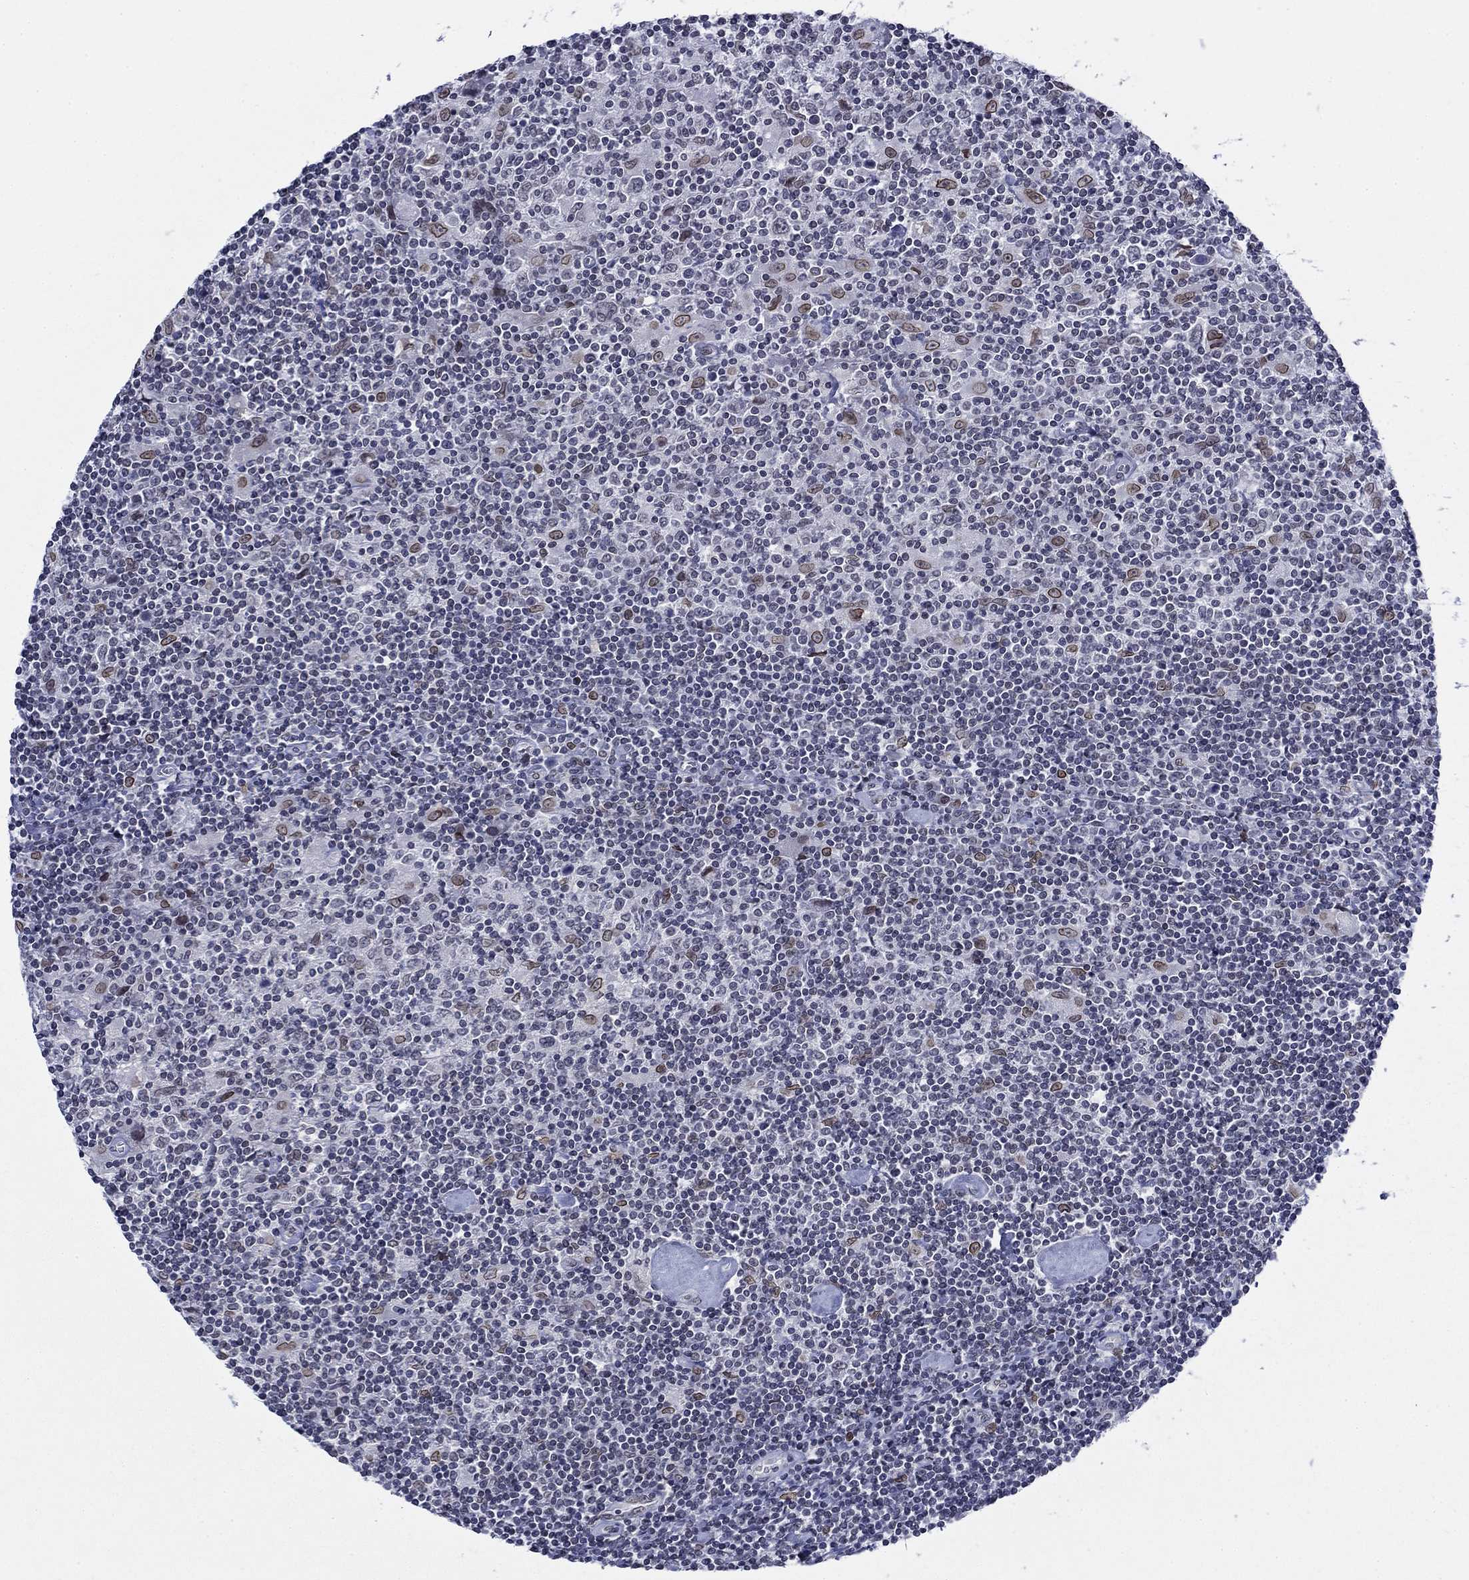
{"staining": {"intensity": "strong", "quantity": "<25%", "location": "cytoplasmic/membranous,nuclear"}, "tissue": "lymphoma", "cell_type": "Tumor cells", "image_type": "cancer", "snomed": [{"axis": "morphology", "description": "Hodgkin's disease, NOS"}, {"axis": "topography", "description": "Lymph node"}], "caption": "Lymphoma tissue exhibits strong cytoplasmic/membranous and nuclear positivity in about <25% of tumor cells, visualized by immunohistochemistry.", "gene": "TOR1AIP1", "patient": {"sex": "male", "age": 40}}